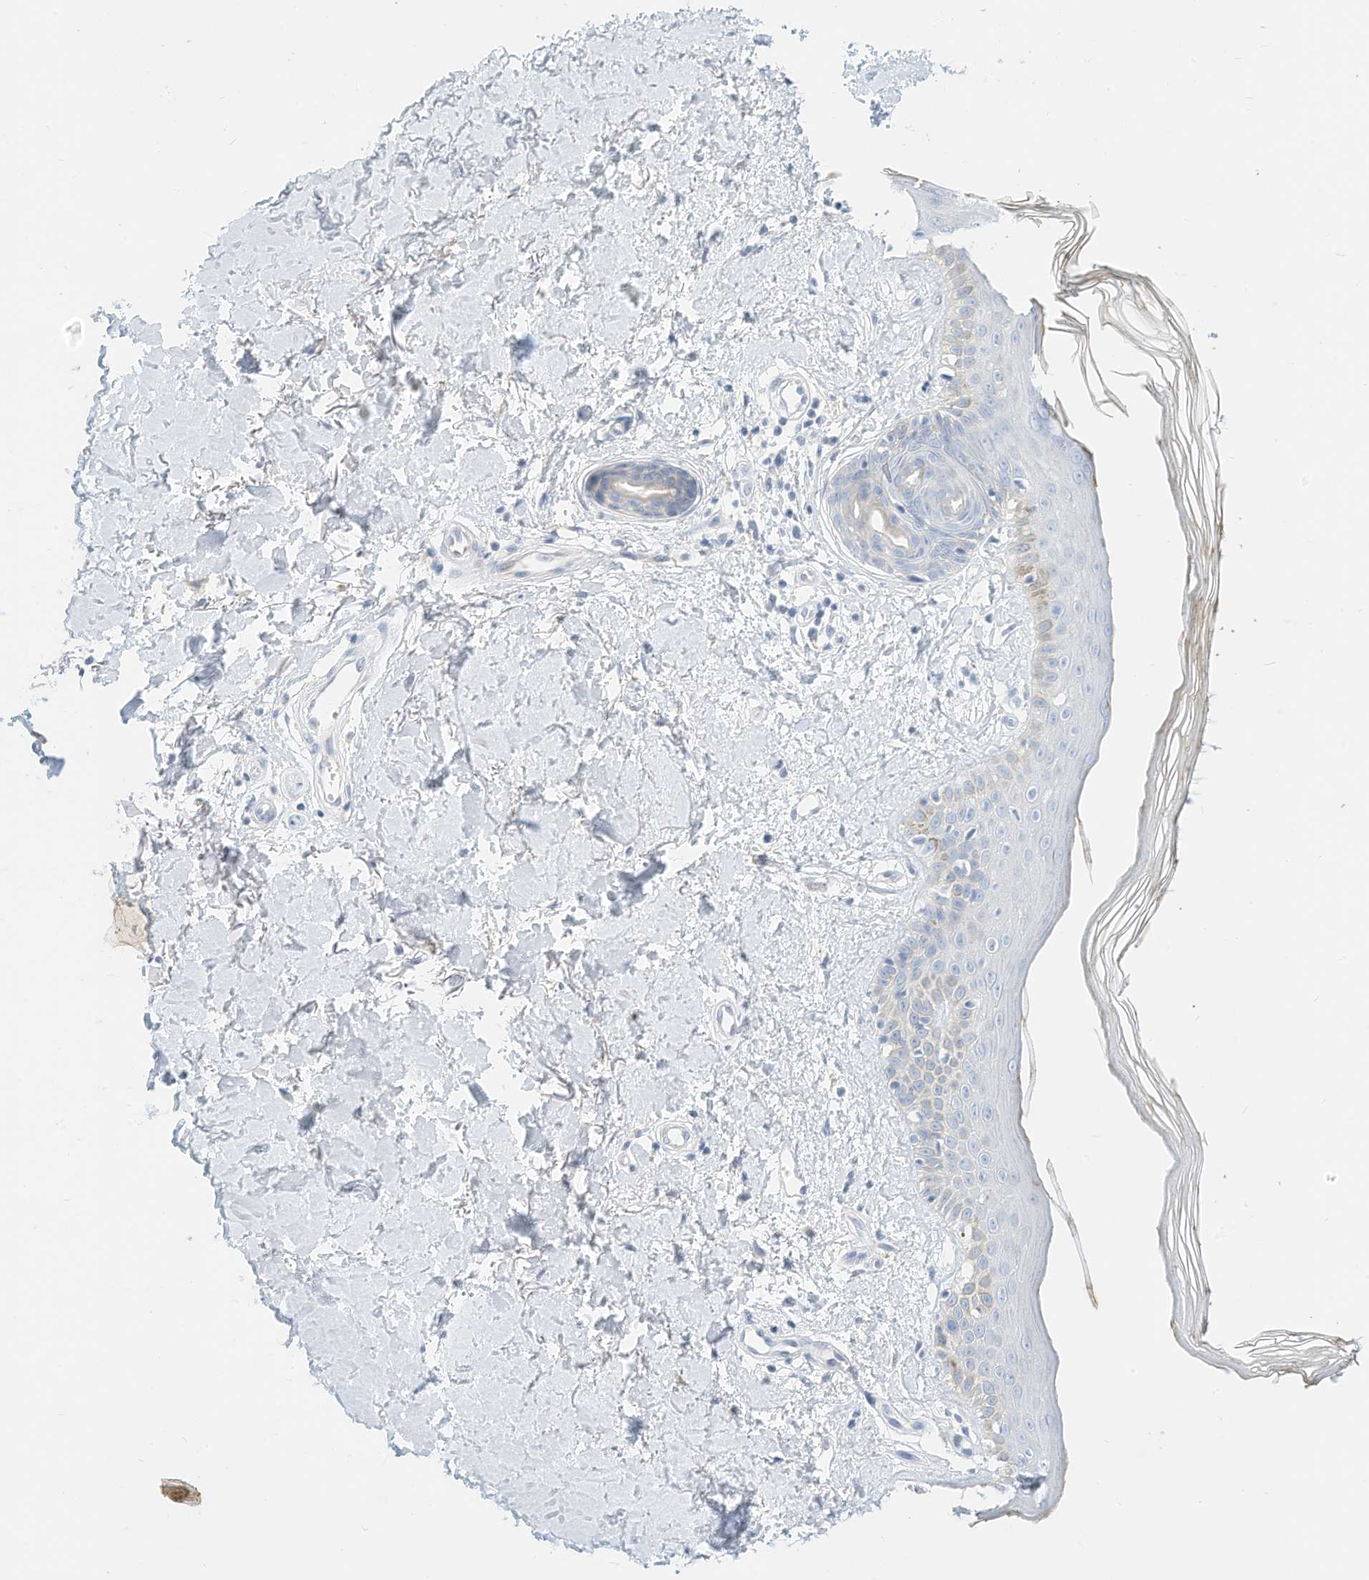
{"staining": {"intensity": "negative", "quantity": "none", "location": "none"}, "tissue": "skin", "cell_type": "Fibroblasts", "image_type": "normal", "snomed": [{"axis": "morphology", "description": "Normal tissue, NOS"}, {"axis": "topography", "description": "Skin"}], "caption": "Immunohistochemistry histopathology image of benign human skin stained for a protein (brown), which exhibits no expression in fibroblasts. (Immunohistochemistry (ihc), brightfield microscopy, high magnification).", "gene": "SPOCD1", "patient": {"sex": "female", "age": 64}}